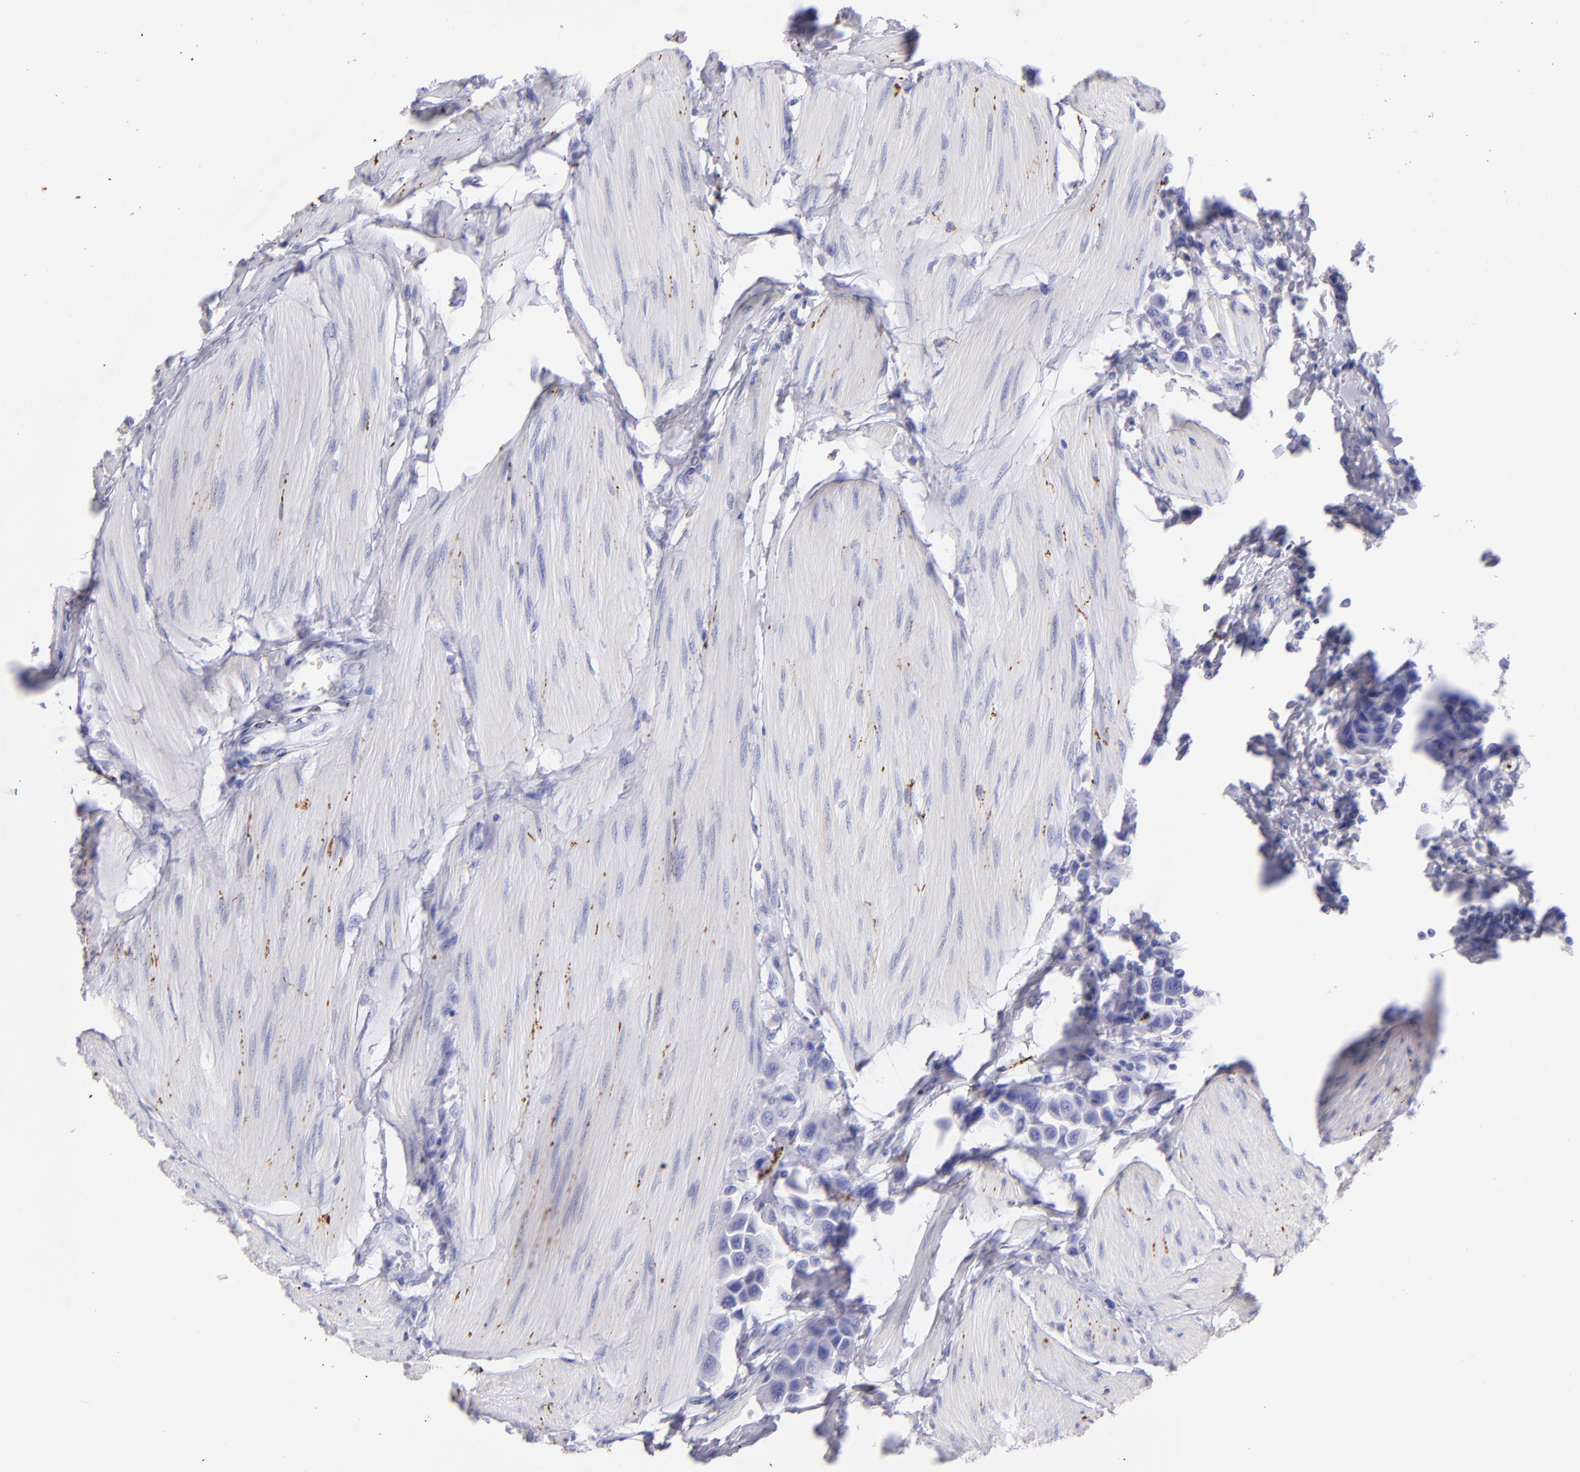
{"staining": {"intensity": "negative", "quantity": "none", "location": "none"}, "tissue": "urothelial cancer", "cell_type": "Tumor cells", "image_type": "cancer", "snomed": [{"axis": "morphology", "description": "Urothelial carcinoma, High grade"}, {"axis": "topography", "description": "Urinary bladder"}], "caption": "Immunohistochemical staining of human high-grade urothelial carcinoma reveals no significant expression in tumor cells.", "gene": "UCHL1", "patient": {"sex": "male", "age": 50}}